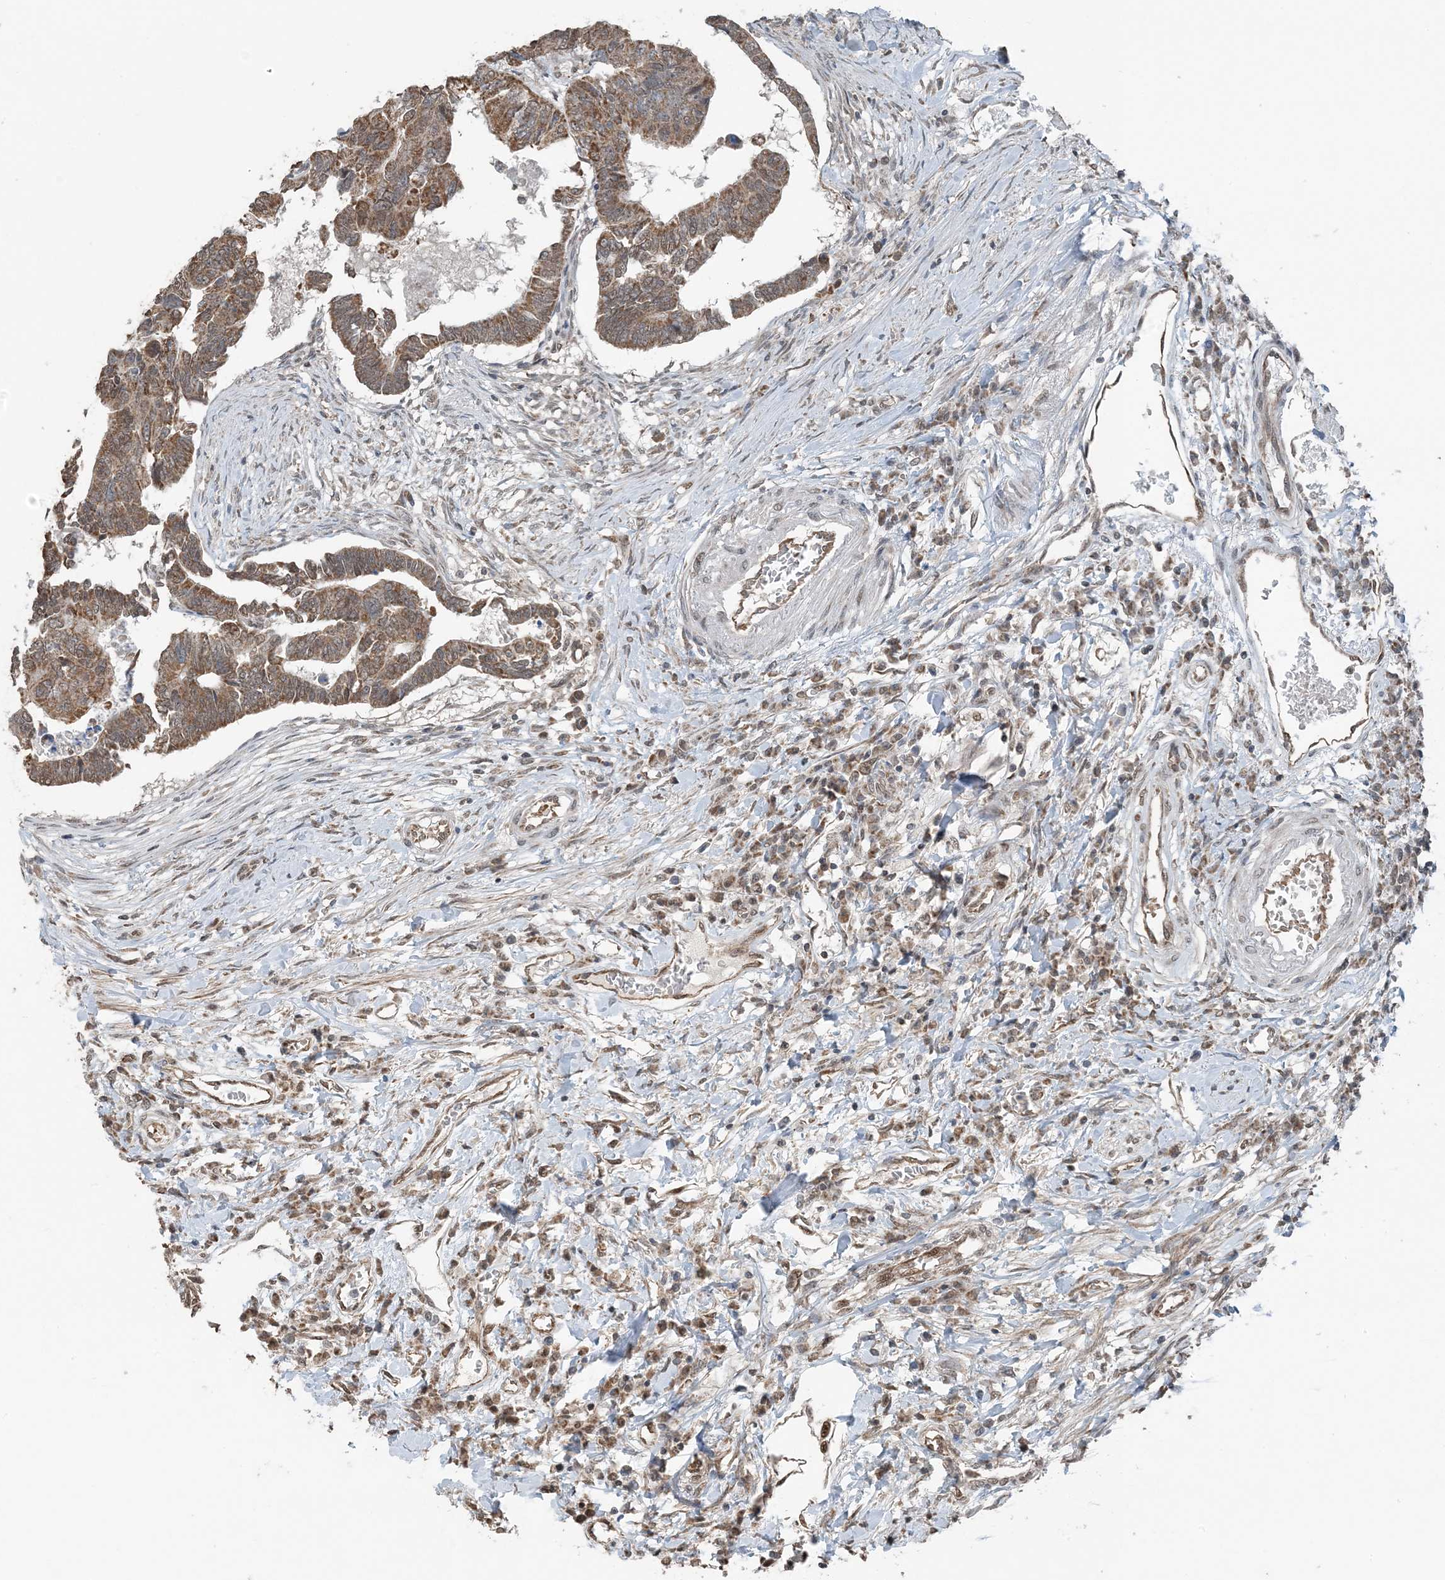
{"staining": {"intensity": "moderate", "quantity": ">75%", "location": "cytoplasmic/membranous"}, "tissue": "colorectal cancer", "cell_type": "Tumor cells", "image_type": "cancer", "snomed": [{"axis": "morphology", "description": "Adenocarcinoma, NOS"}, {"axis": "topography", "description": "Rectum"}], "caption": "Human colorectal cancer stained with a protein marker demonstrates moderate staining in tumor cells.", "gene": "PILRB", "patient": {"sex": "female", "age": 65}}